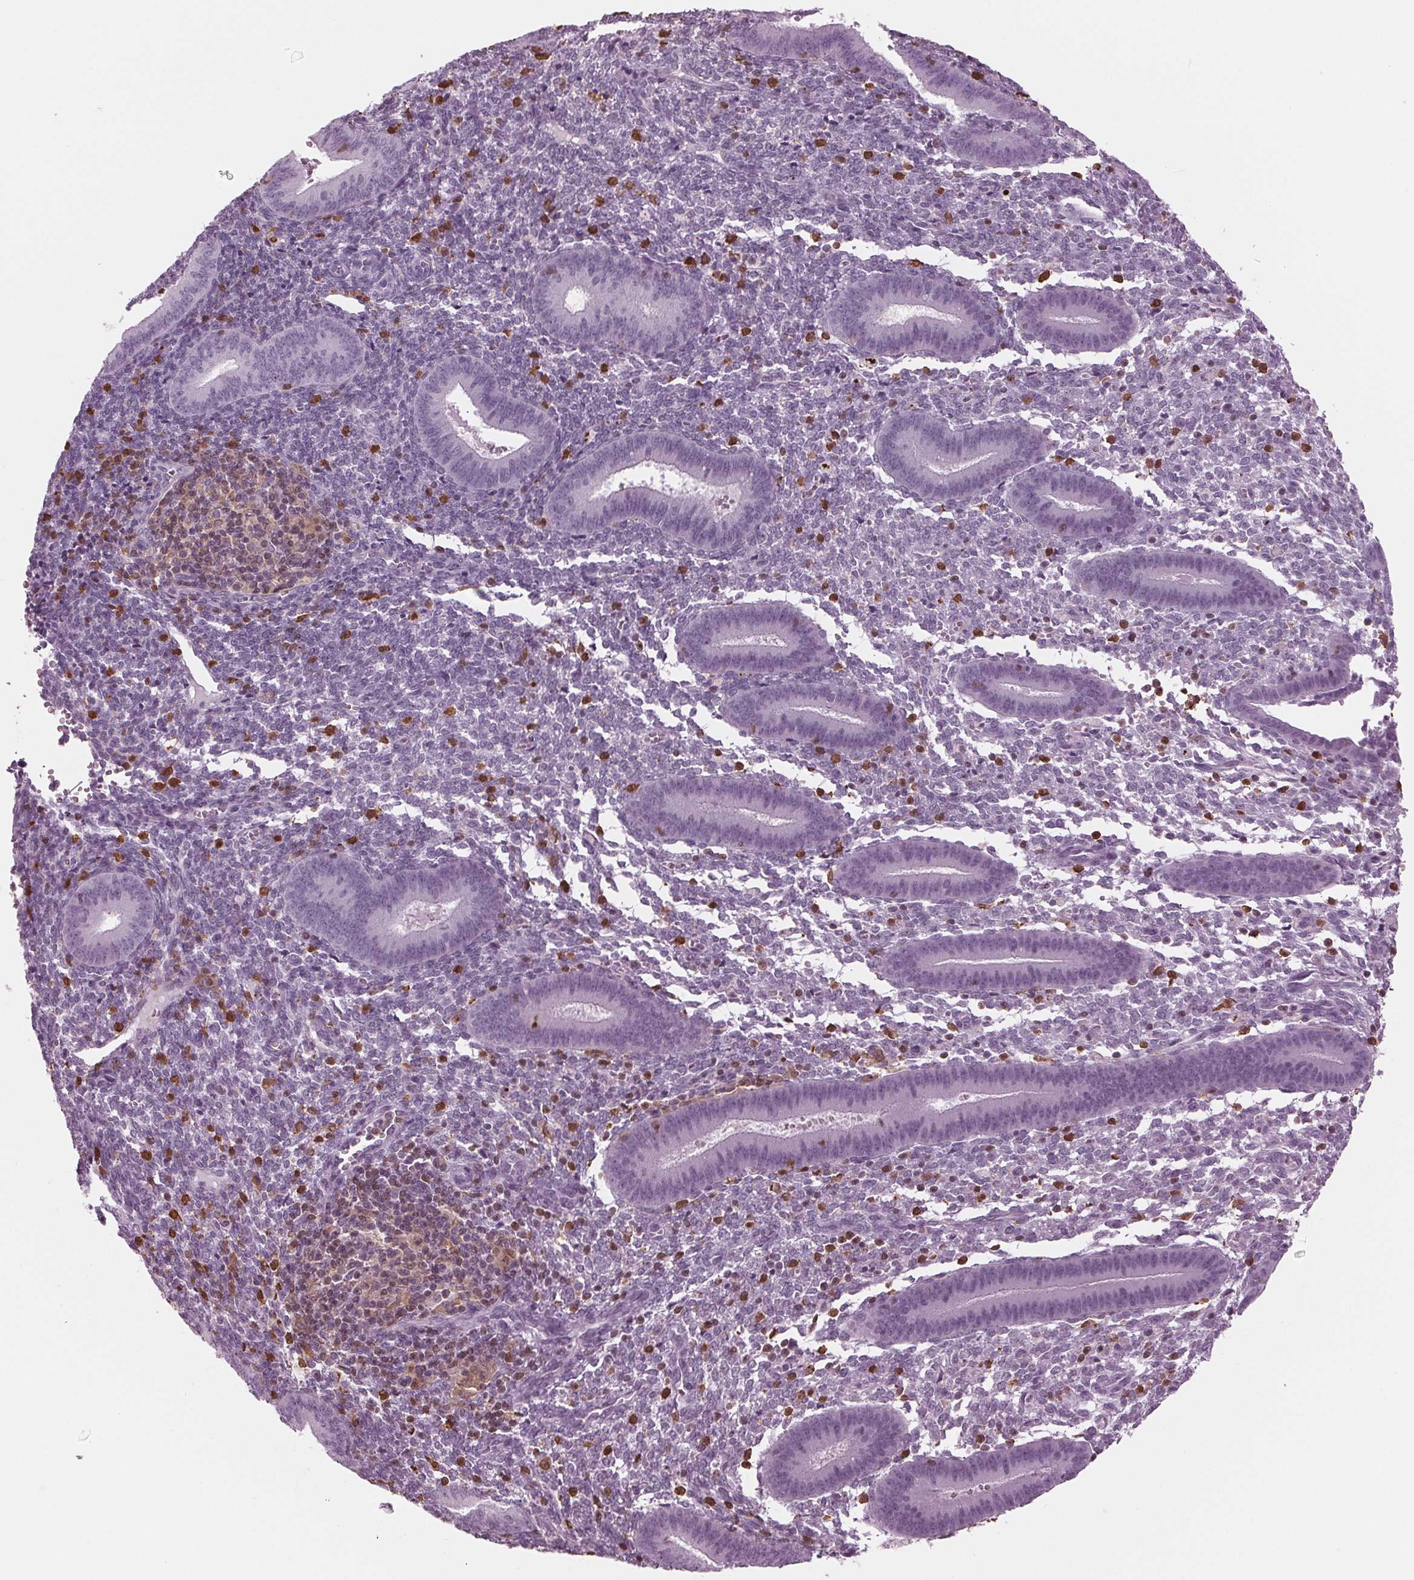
{"staining": {"intensity": "negative", "quantity": "none", "location": "none"}, "tissue": "endometrium", "cell_type": "Cells in endometrial stroma", "image_type": "normal", "snomed": [{"axis": "morphology", "description": "Normal tissue, NOS"}, {"axis": "topography", "description": "Endometrium"}], "caption": "This is an immunohistochemistry photomicrograph of unremarkable endometrium. There is no expression in cells in endometrial stroma.", "gene": "BTLA", "patient": {"sex": "female", "age": 25}}